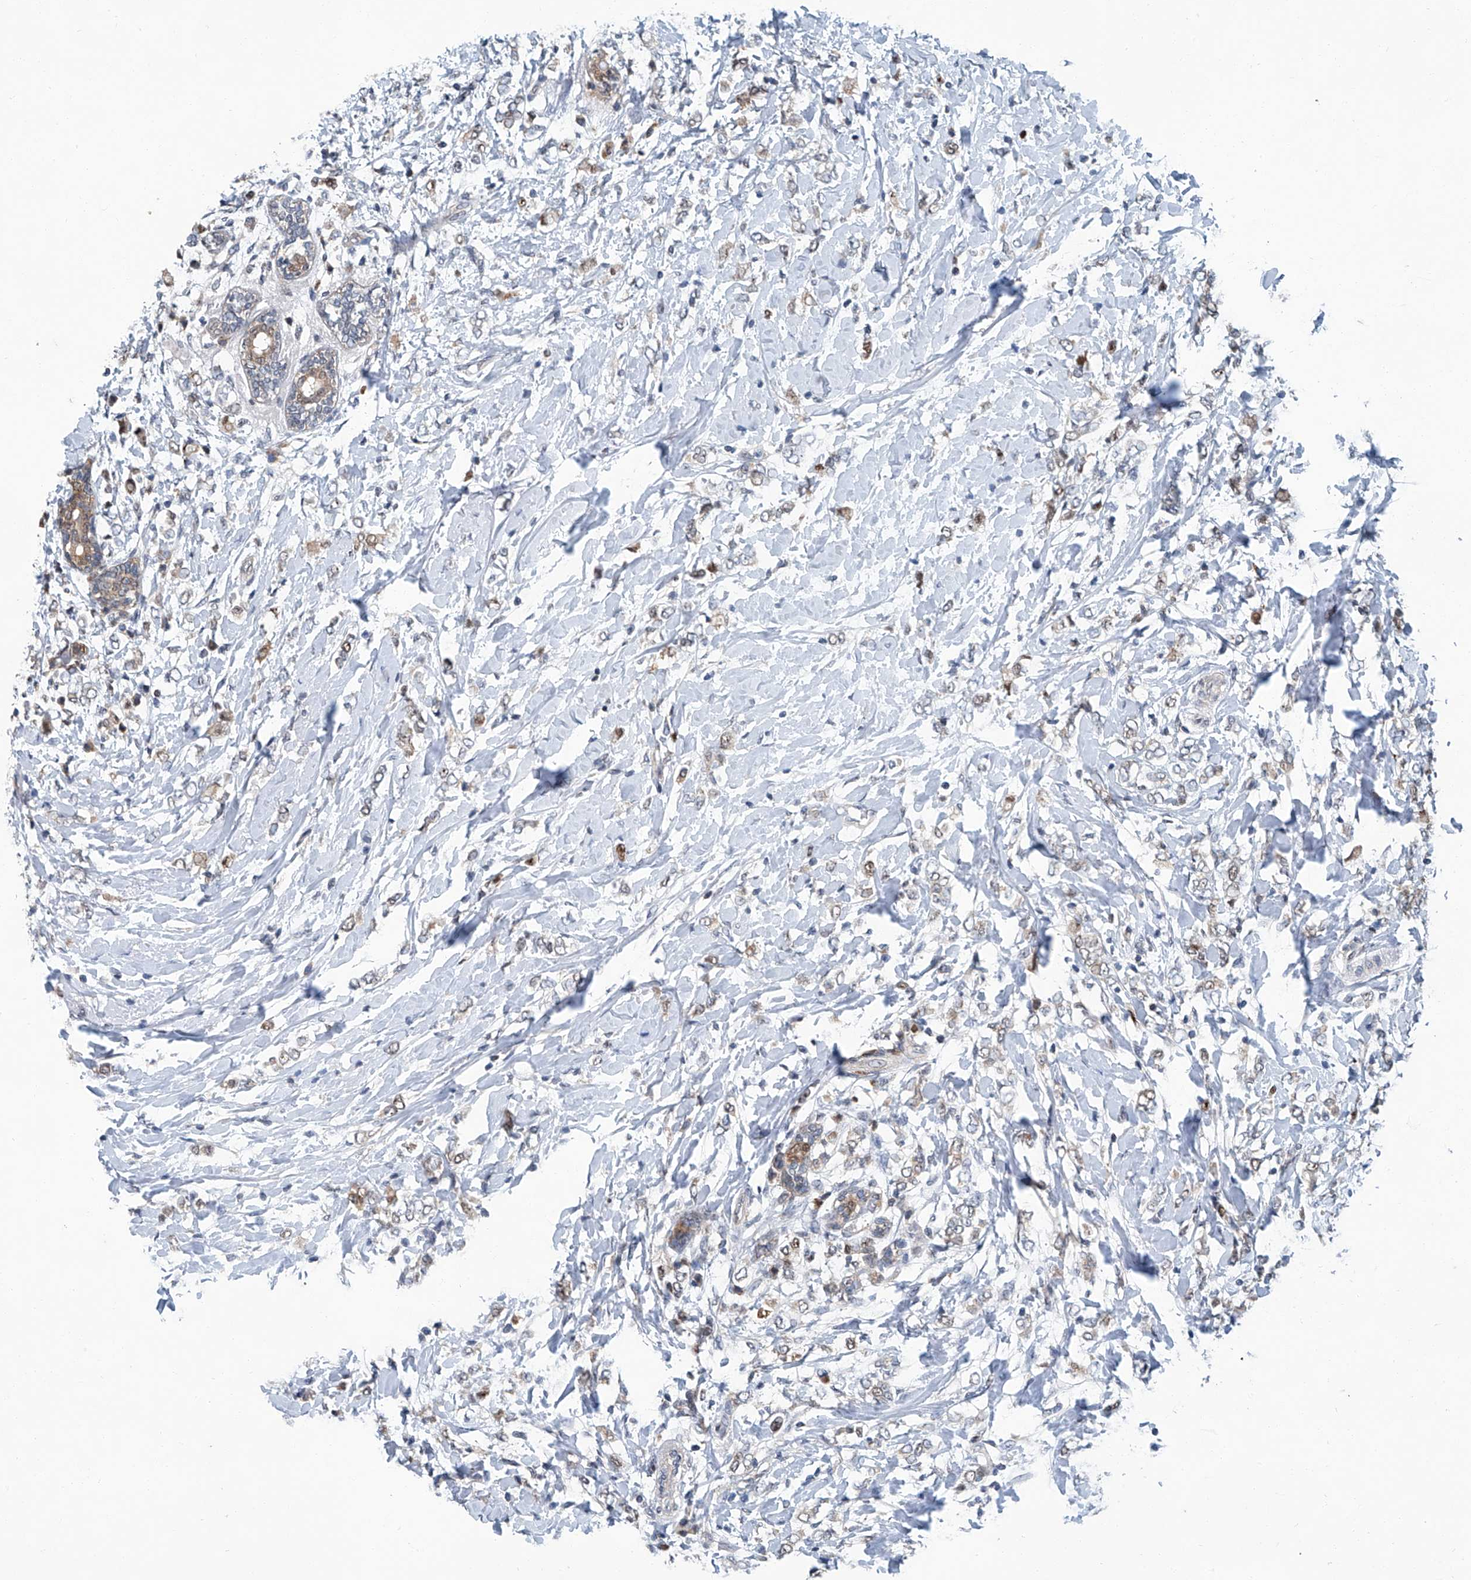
{"staining": {"intensity": "weak", "quantity": "25%-75%", "location": "cytoplasmic/membranous"}, "tissue": "breast cancer", "cell_type": "Tumor cells", "image_type": "cancer", "snomed": [{"axis": "morphology", "description": "Normal tissue, NOS"}, {"axis": "morphology", "description": "Lobular carcinoma"}, {"axis": "topography", "description": "Breast"}], "caption": "Breast lobular carcinoma stained with a protein marker displays weak staining in tumor cells.", "gene": "CLK1", "patient": {"sex": "female", "age": 47}}